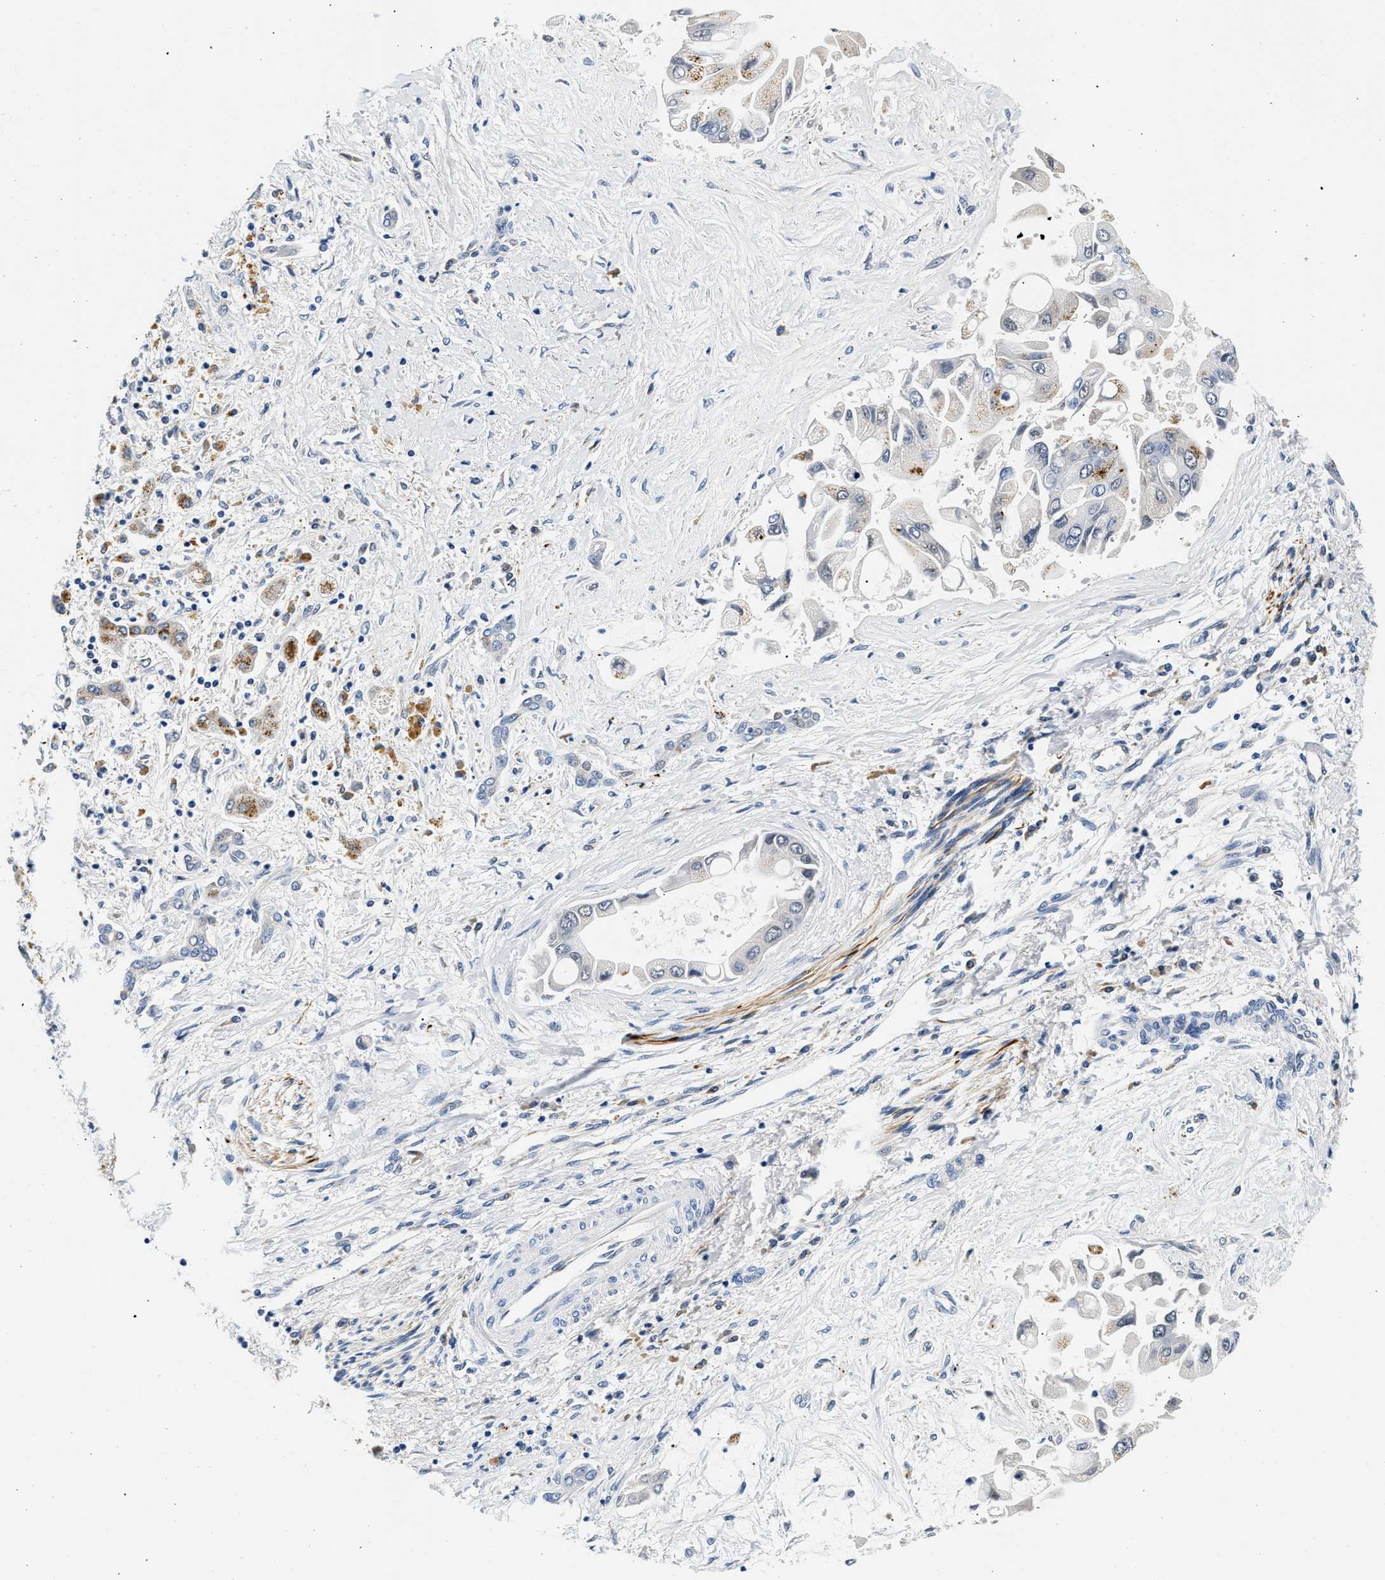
{"staining": {"intensity": "weak", "quantity": "<25%", "location": "cytoplasmic/membranous"}, "tissue": "liver cancer", "cell_type": "Tumor cells", "image_type": "cancer", "snomed": [{"axis": "morphology", "description": "Cholangiocarcinoma"}, {"axis": "topography", "description": "Liver"}], "caption": "This is a photomicrograph of IHC staining of liver cancer (cholangiocarcinoma), which shows no positivity in tumor cells. The staining is performed using DAB (3,3'-diaminobenzidine) brown chromogen with nuclei counter-stained in using hematoxylin.", "gene": "MED22", "patient": {"sex": "male", "age": 50}}